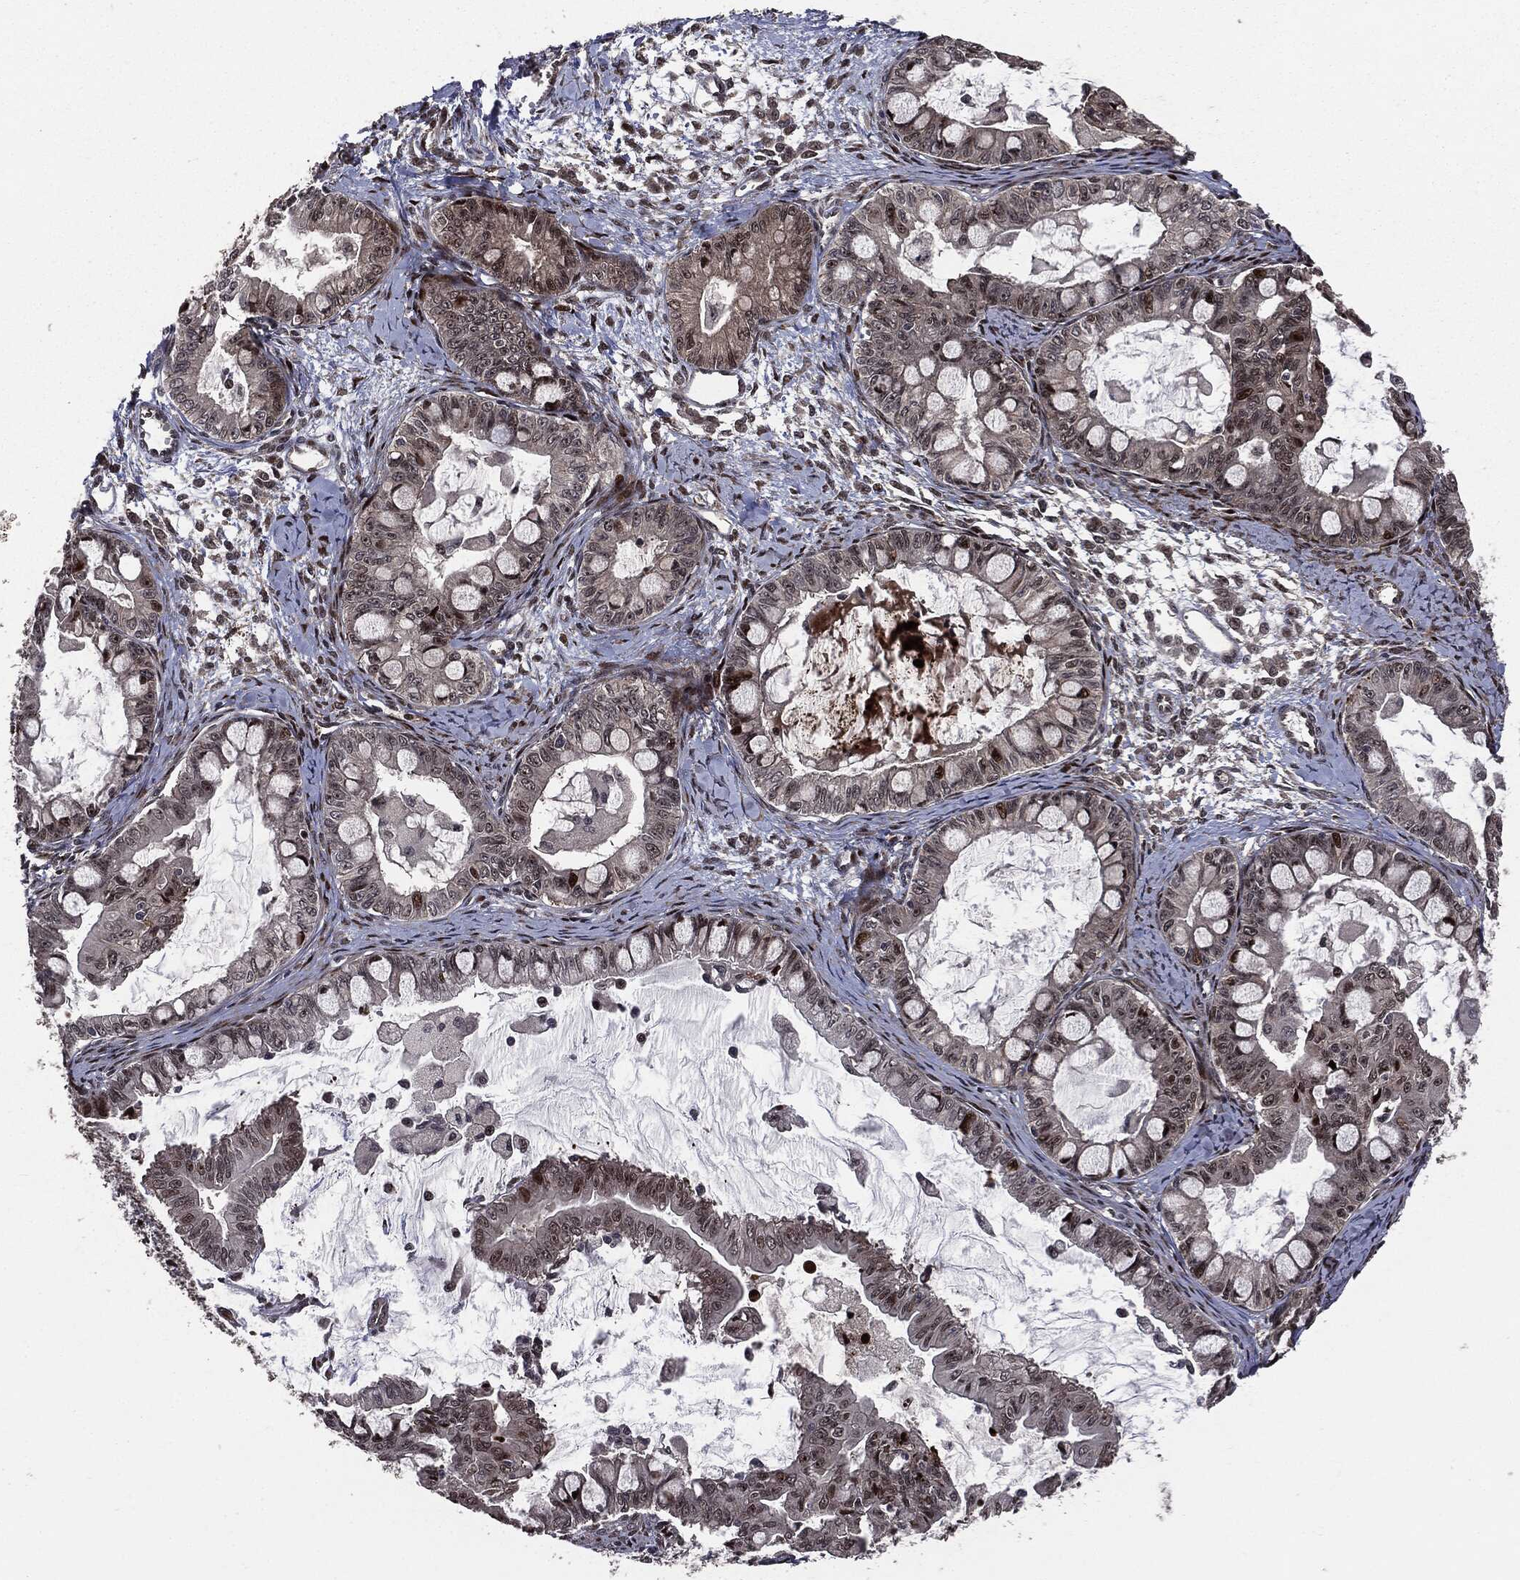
{"staining": {"intensity": "strong", "quantity": "25%-75%", "location": "cytoplasmic/membranous,nuclear"}, "tissue": "ovarian cancer", "cell_type": "Tumor cells", "image_type": "cancer", "snomed": [{"axis": "morphology", "description": "Cystadenocarcinoma, mucinous, NOS"}, {"axis": "topography", "description": "Ovary"}], "caption": "Human ovarian cancer stained for a protein (brown) displays strong cytoplasmic/membranous and nuclear positive positivity in about 25%-75% of tumor cells.", "gene": "SMAD4", "patient": {"sex": "female", "age": 63}}